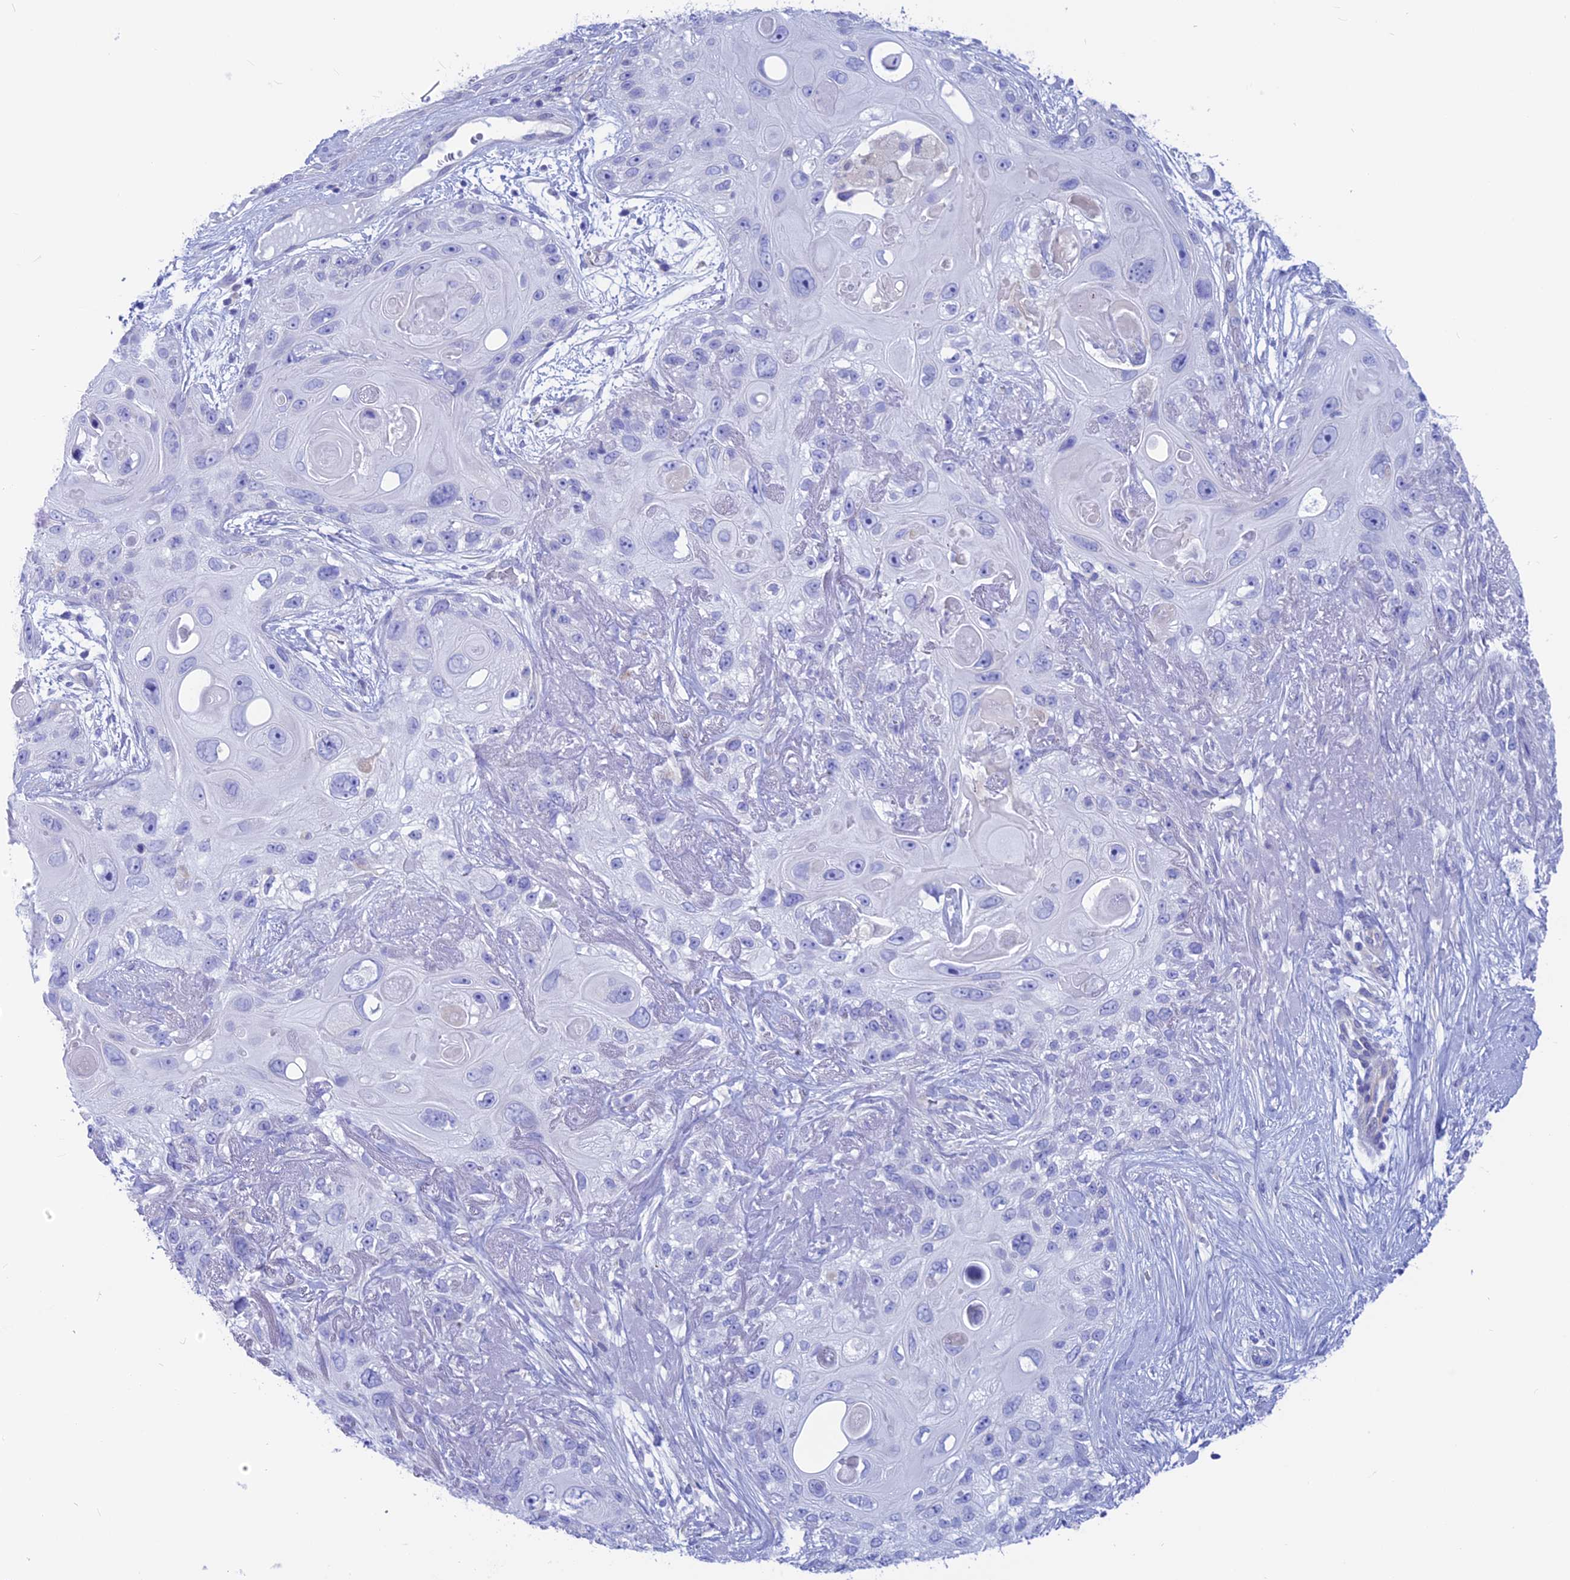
{"staining": {"intensity": "negative", "quantity": "none", "location": "none"}, "tissue": "skin cancer", "cell_type": "Tumor cells", "image_type": "cancer", "snomed": [{"axis": "morphology", "description": "Normal tissue, NOS"}, {"axis": "morphology", "description": "Squamous cell carcinoma, NOS"}, {"axis": "topography", "description": "Skin"}], "caption": "Immunohistochemistry of squamous cell carcinoma (skin) displays no expression in tumor cells.", "gene": "GNGT2", "patient": {"sex": "male", "age": 72}}